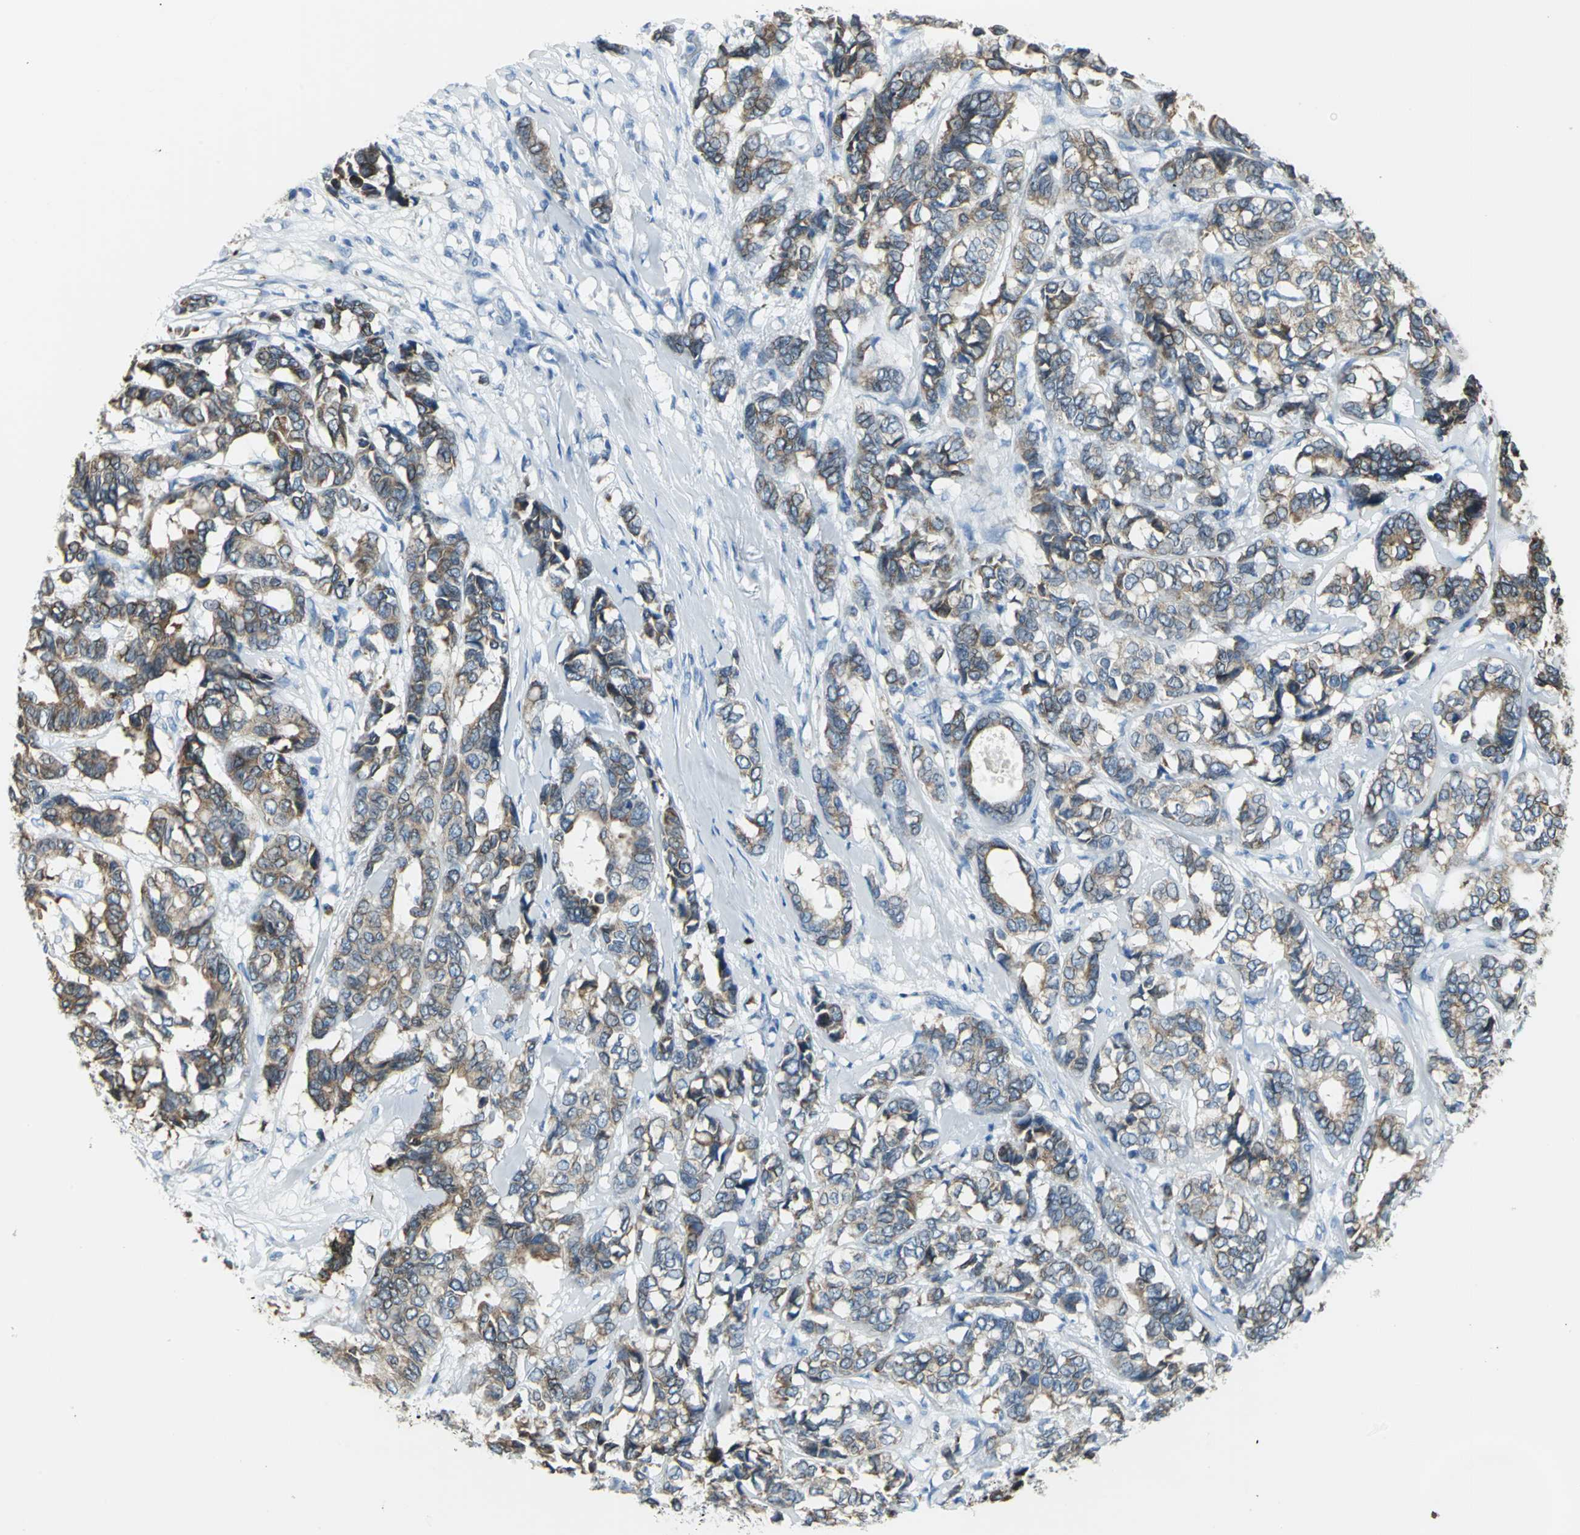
{"staining": {"intensity": "moderate", "quantity": "25%-75%", "location": "cytoplasmic/membranous"}, "tissue": "breast cancer", "cell_type": "Tumor cells", "image_type": "cancer", "snomed": [{"axis": "morphology", "description": "Duct carcinoma"}, {"axis": "topography", "description": "Breast"}], "caption": "Human invasive ductal carcinoma (breast) stained with a brown dye reveals moderate cytoplasmic/membranous positive expression in about 25%-75% of tumor cells.", "gene": "CYB5A", "patient": {"sex": "female", "age": 87}}